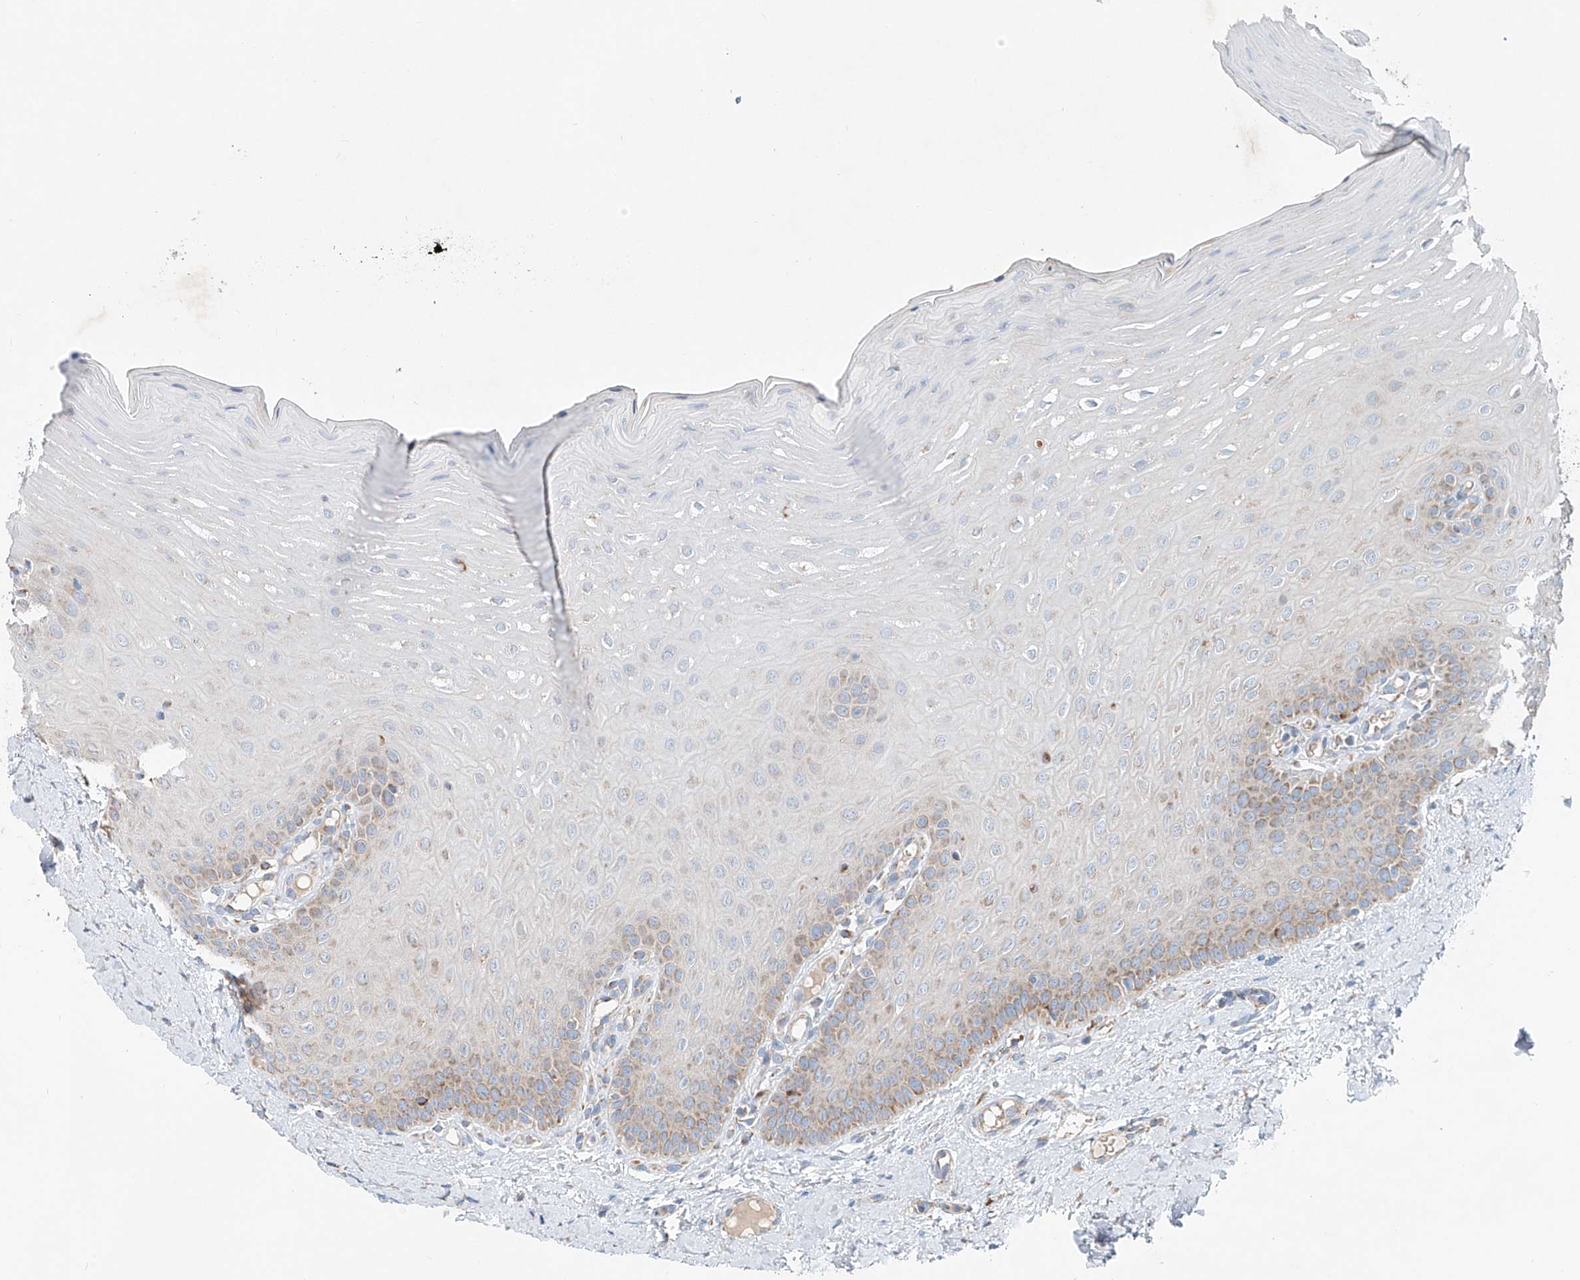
{"staining": {"intensity": "moderate", "quantity": "<25%", "location": "cytoplasmic/membranous"}, "tissue": "oral mucosa", "cell_type": "Squamous epithelial cells", "image_type": "normal", "snomed": [{"axis": "morphology", "description": "Normal tissue, NOS"}, {"axis": "topography", "description": "Oral tissue"}], "caption": "Moderate cytoplasmic/membranous protein positivity is identified in approximately <25% of squamous epithelial cells in oral mucosa.", "gene": "CARD10", "patient": {"sex": "female", "age": 39}}